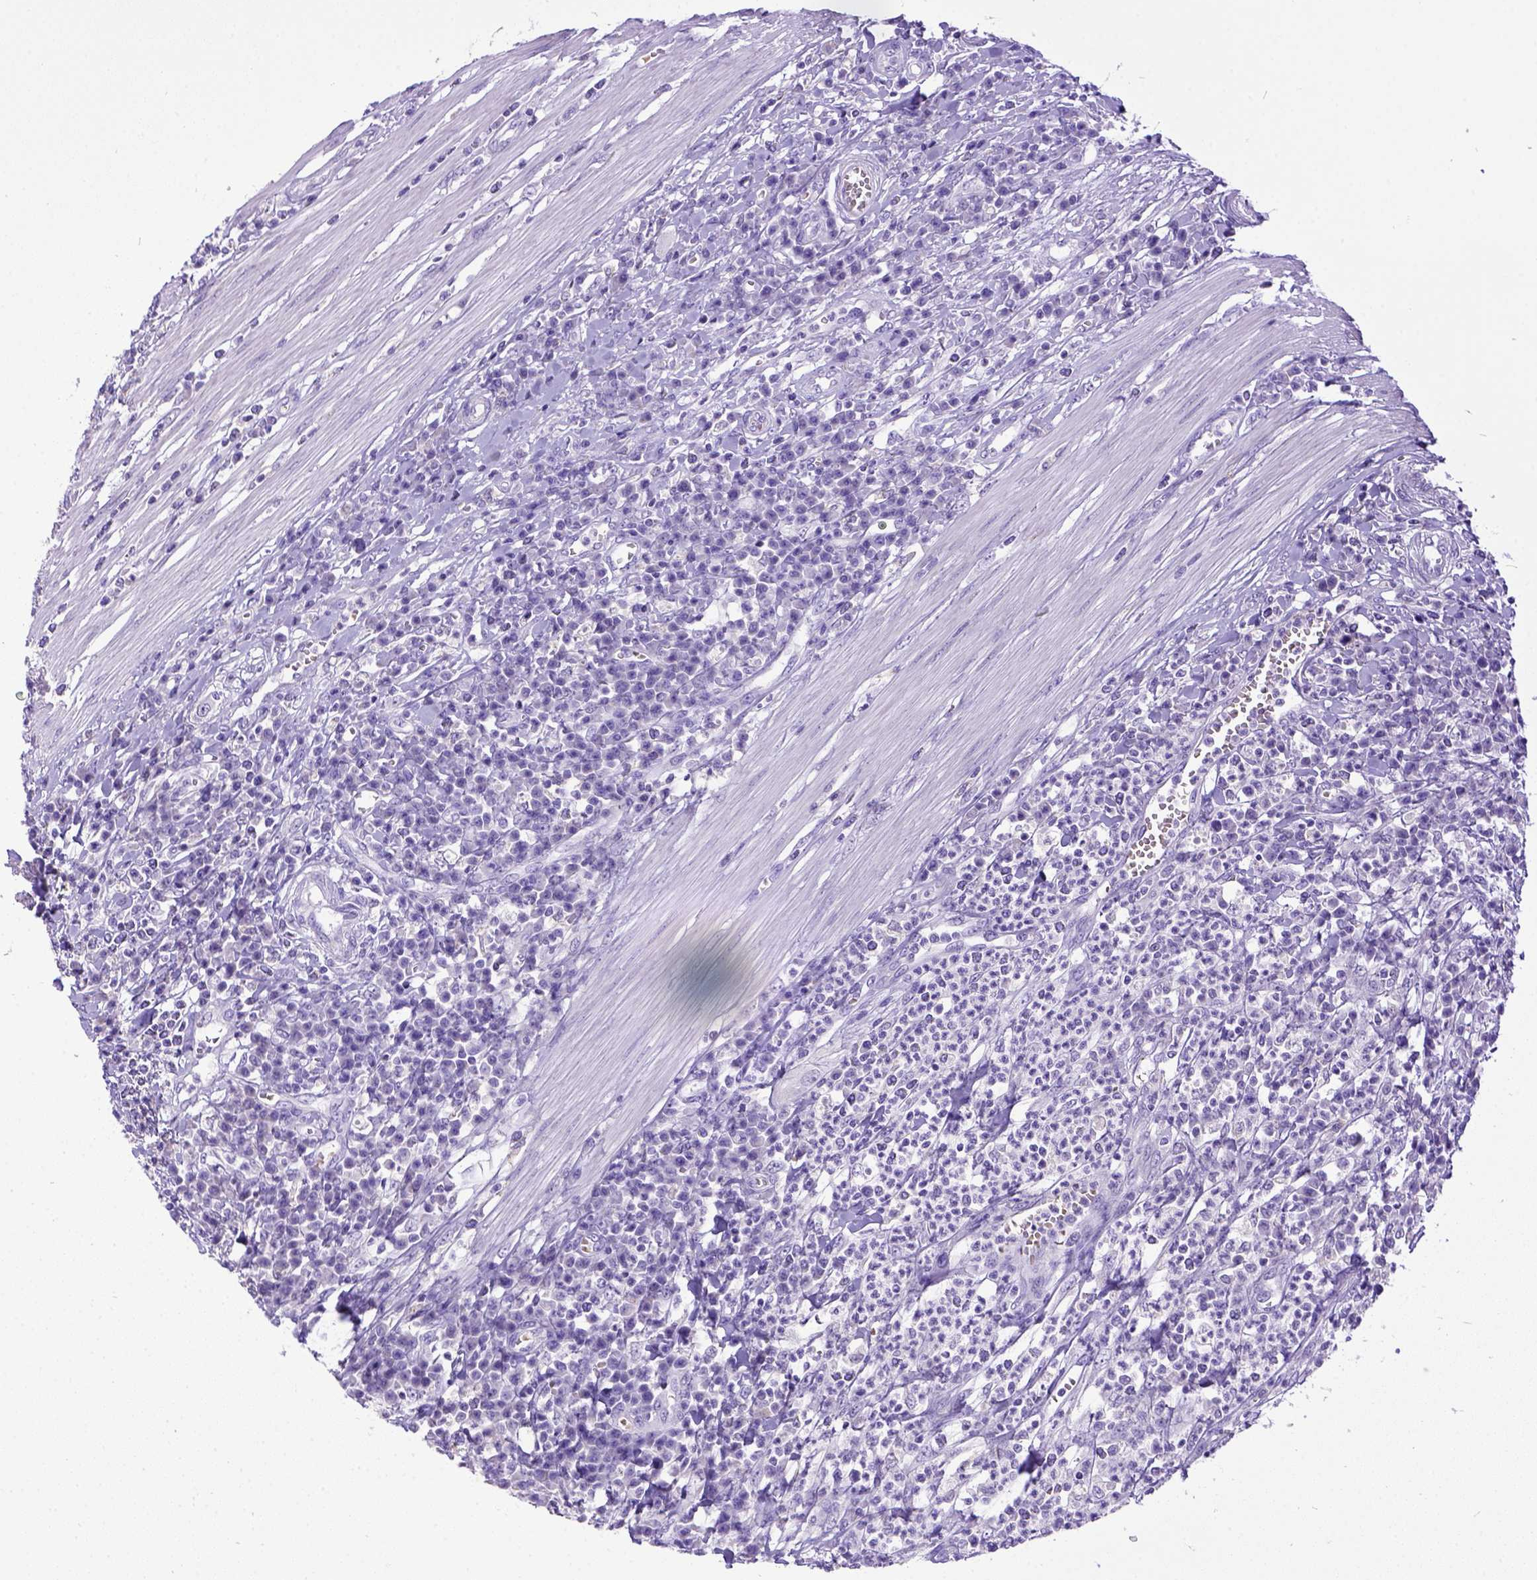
{"staining": {"intensity": "negative", "quantity": "none", "location": "none"}, "tissue": "colorectal cancer", "cell_type": "Tumor cells", "image_type": "cancer", "snomed": [{"axis": "morphology", "description": "Adenocarcinoma, NOS"}, {"axis": "topography", "description": "Colon"}], "caption": "Tumor cells show no significant protein expression in colorectal cancer.", "gene": "SPEF1", "patient": {"sex": "male", "age": 65}}